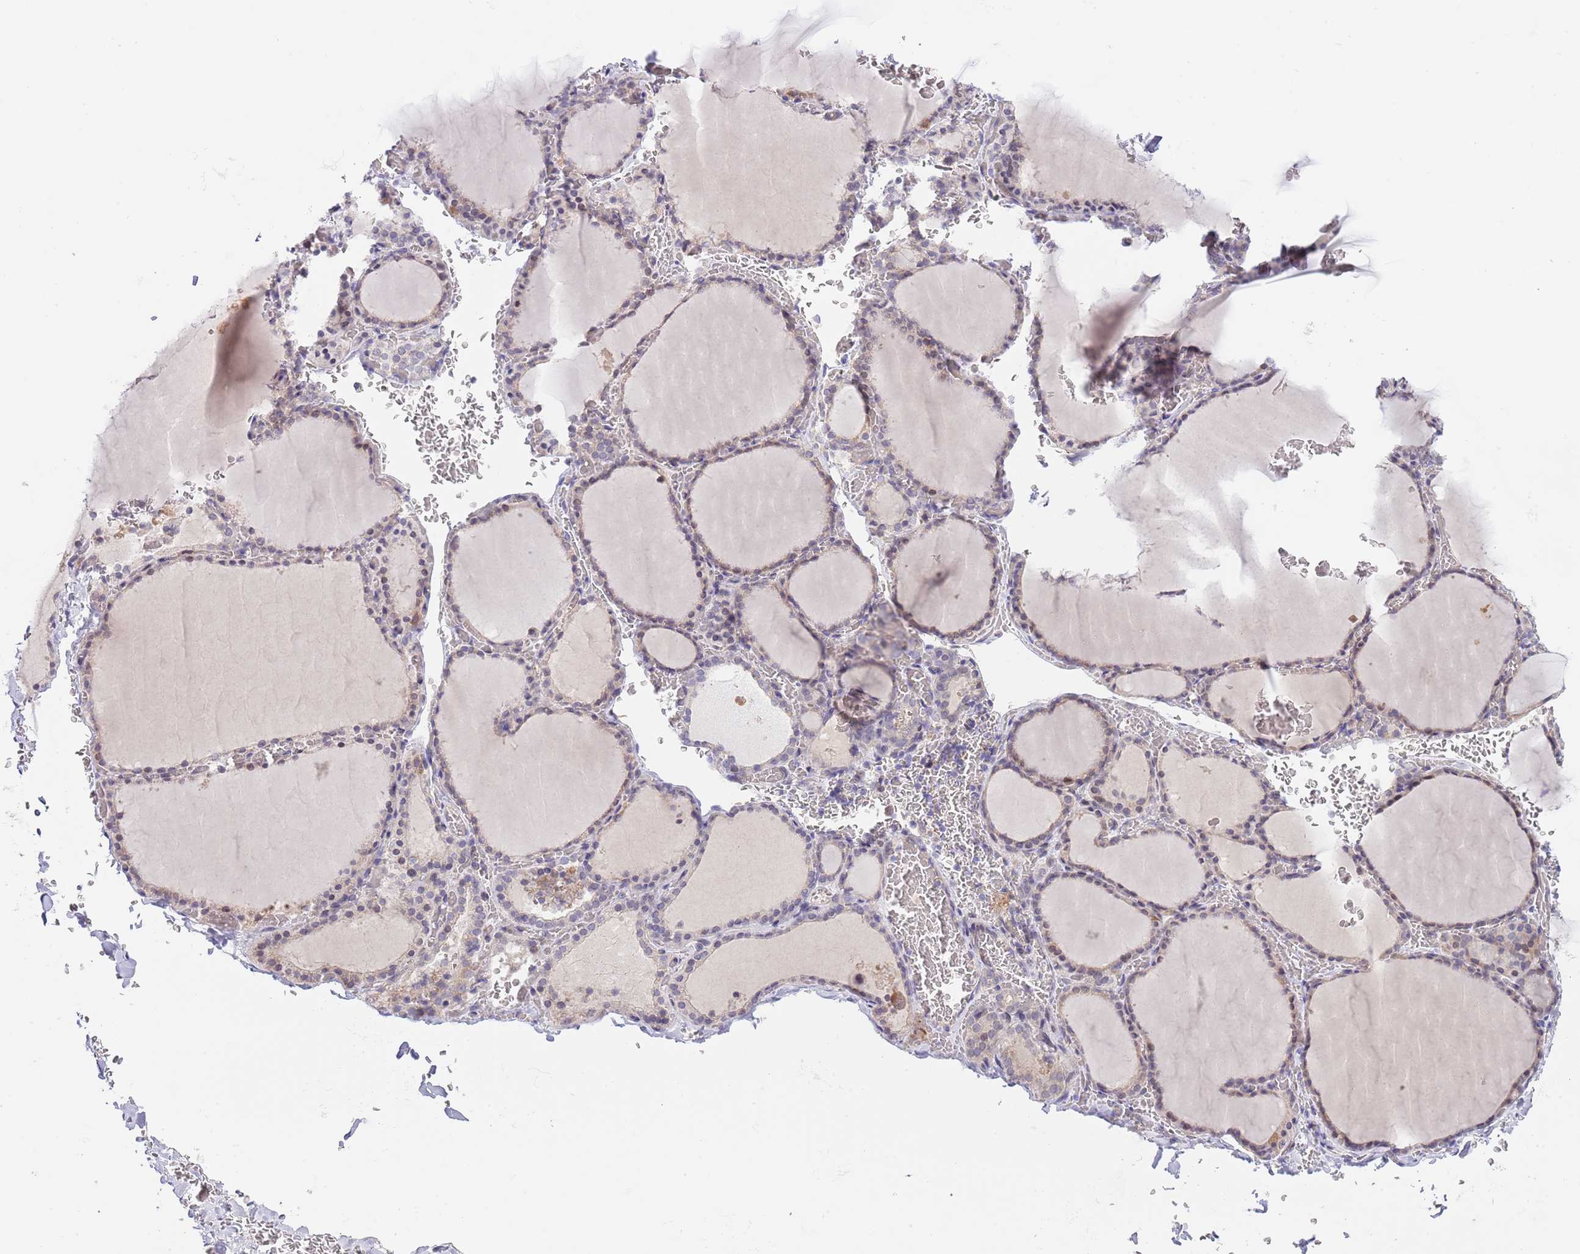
{"staining": {"intensity": "negative", "quantity": "none", "location": "none"}, "tissue": "thyroid gland", "cell_type": "Glandular cells", "image_type": "normal", "snomed": [{"axis": "morphology", "description": "Normal tissue, NOS"}, {"axis": "topography", "description": "Thyroid gland"}], "caption": "There is no significant positivity in glandular cells of thyroid gland. The staining was performed using DAB to visualize the protein expression in brown, while the nuclei were stained in blue with hematoxylin (Magnification: 20x).", "gene": "AP1S2", "patient": {"sex": "female", "age": 39}}